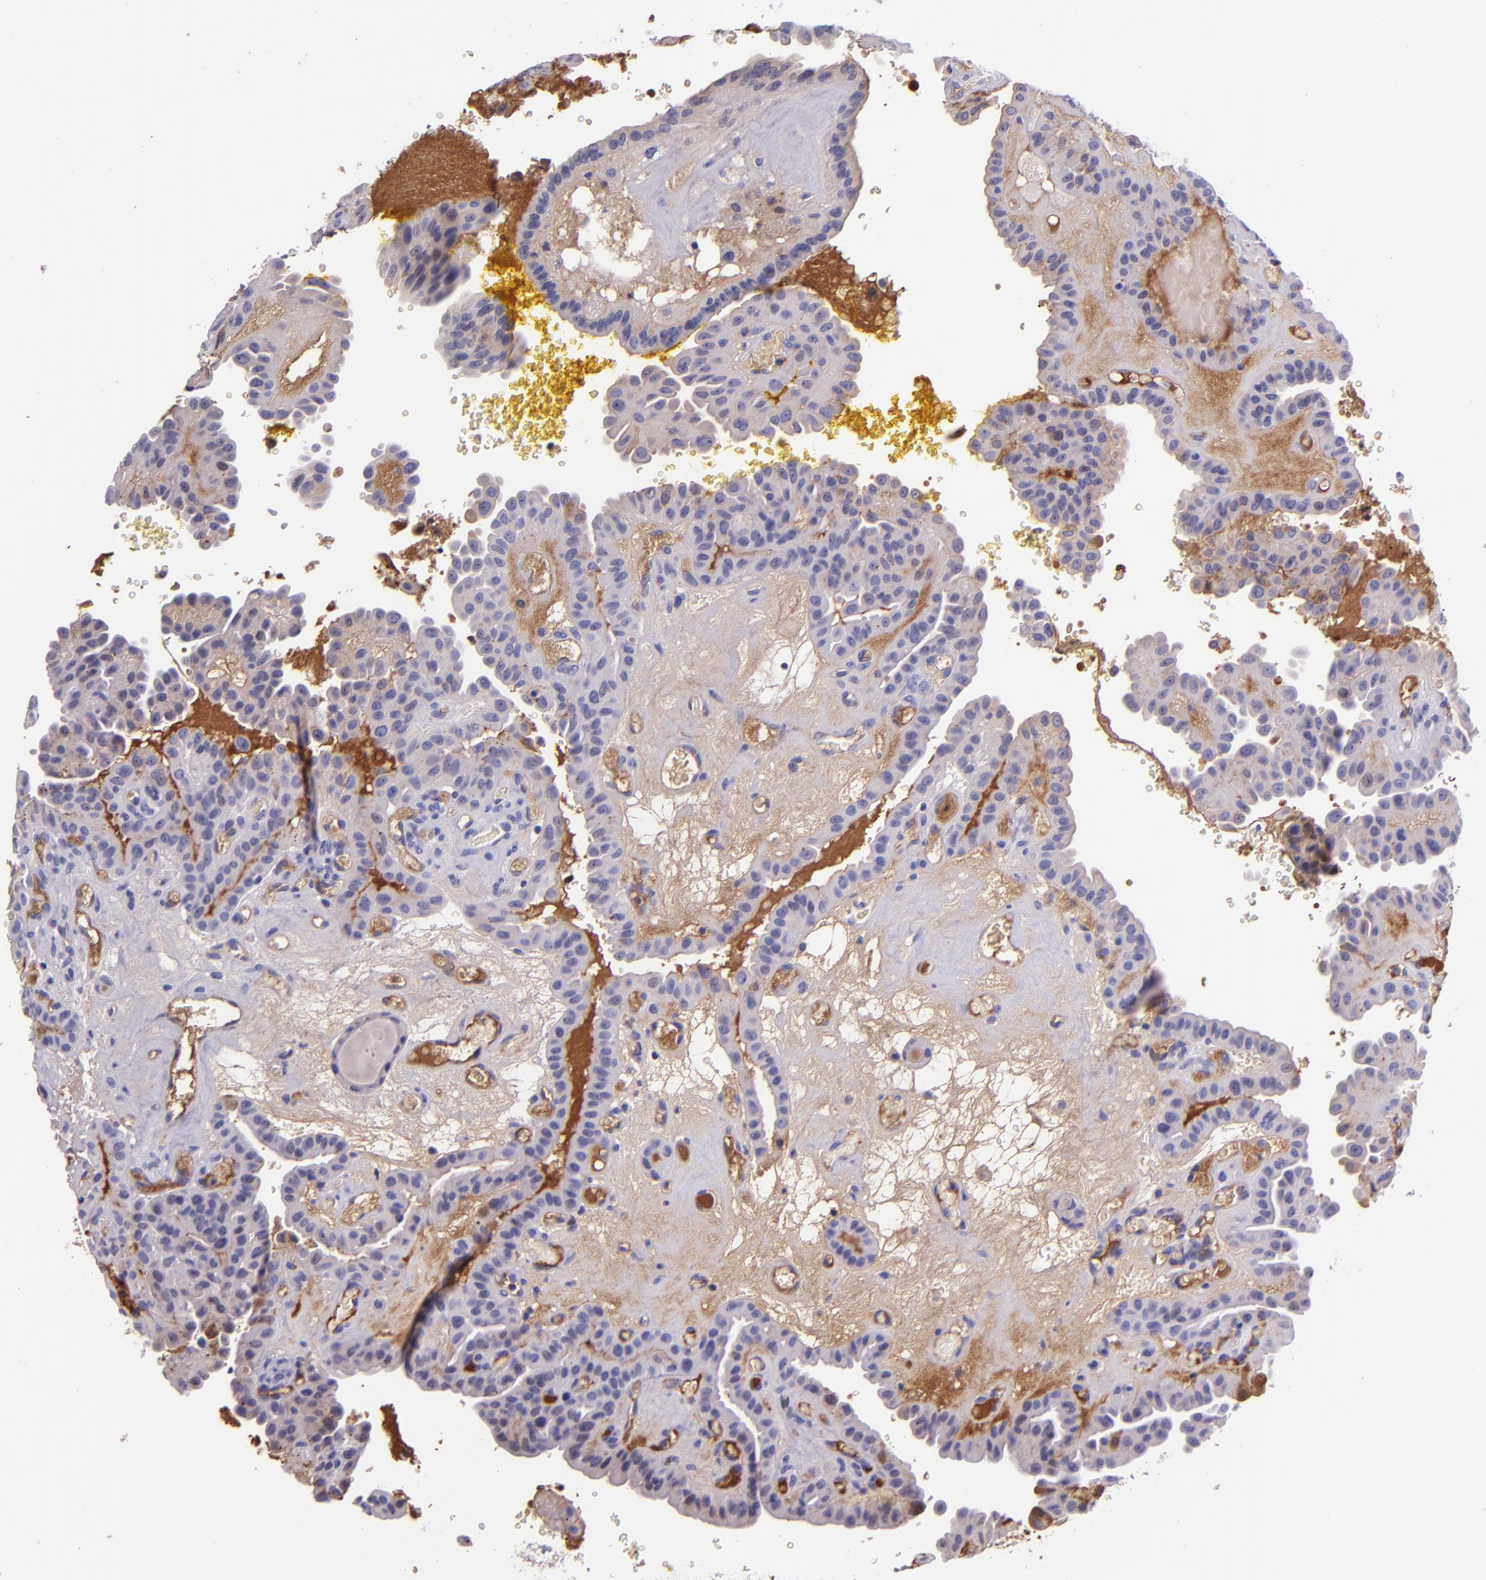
{"staining": {"intensity": "weak", "quantity": "25%-75%", "location": "cytoplasmic/membranous"}, "tissue": "thyroid cancer", "cell_type": "Tumor cells", "image_type": "cancer", "snomed": [{"axis": "morphology", "description": "Papillary adenocarcinoma, NOS"}, {"axis": "topography", "description": "Thyroid gland"}], "caption": "Weak cytoplasmic/membranous positivity is seen in about 25%-75% of tumor cells in thyroid papillary adenocarcinoma. (Stains: DAB (3,3'-diaminobenzidine) in brown, nuclei in blue, Microscopy: brightfield microscopy at high magnification).", "gene": "KNG1", "patient": {"sex": "male", "age": 87}}